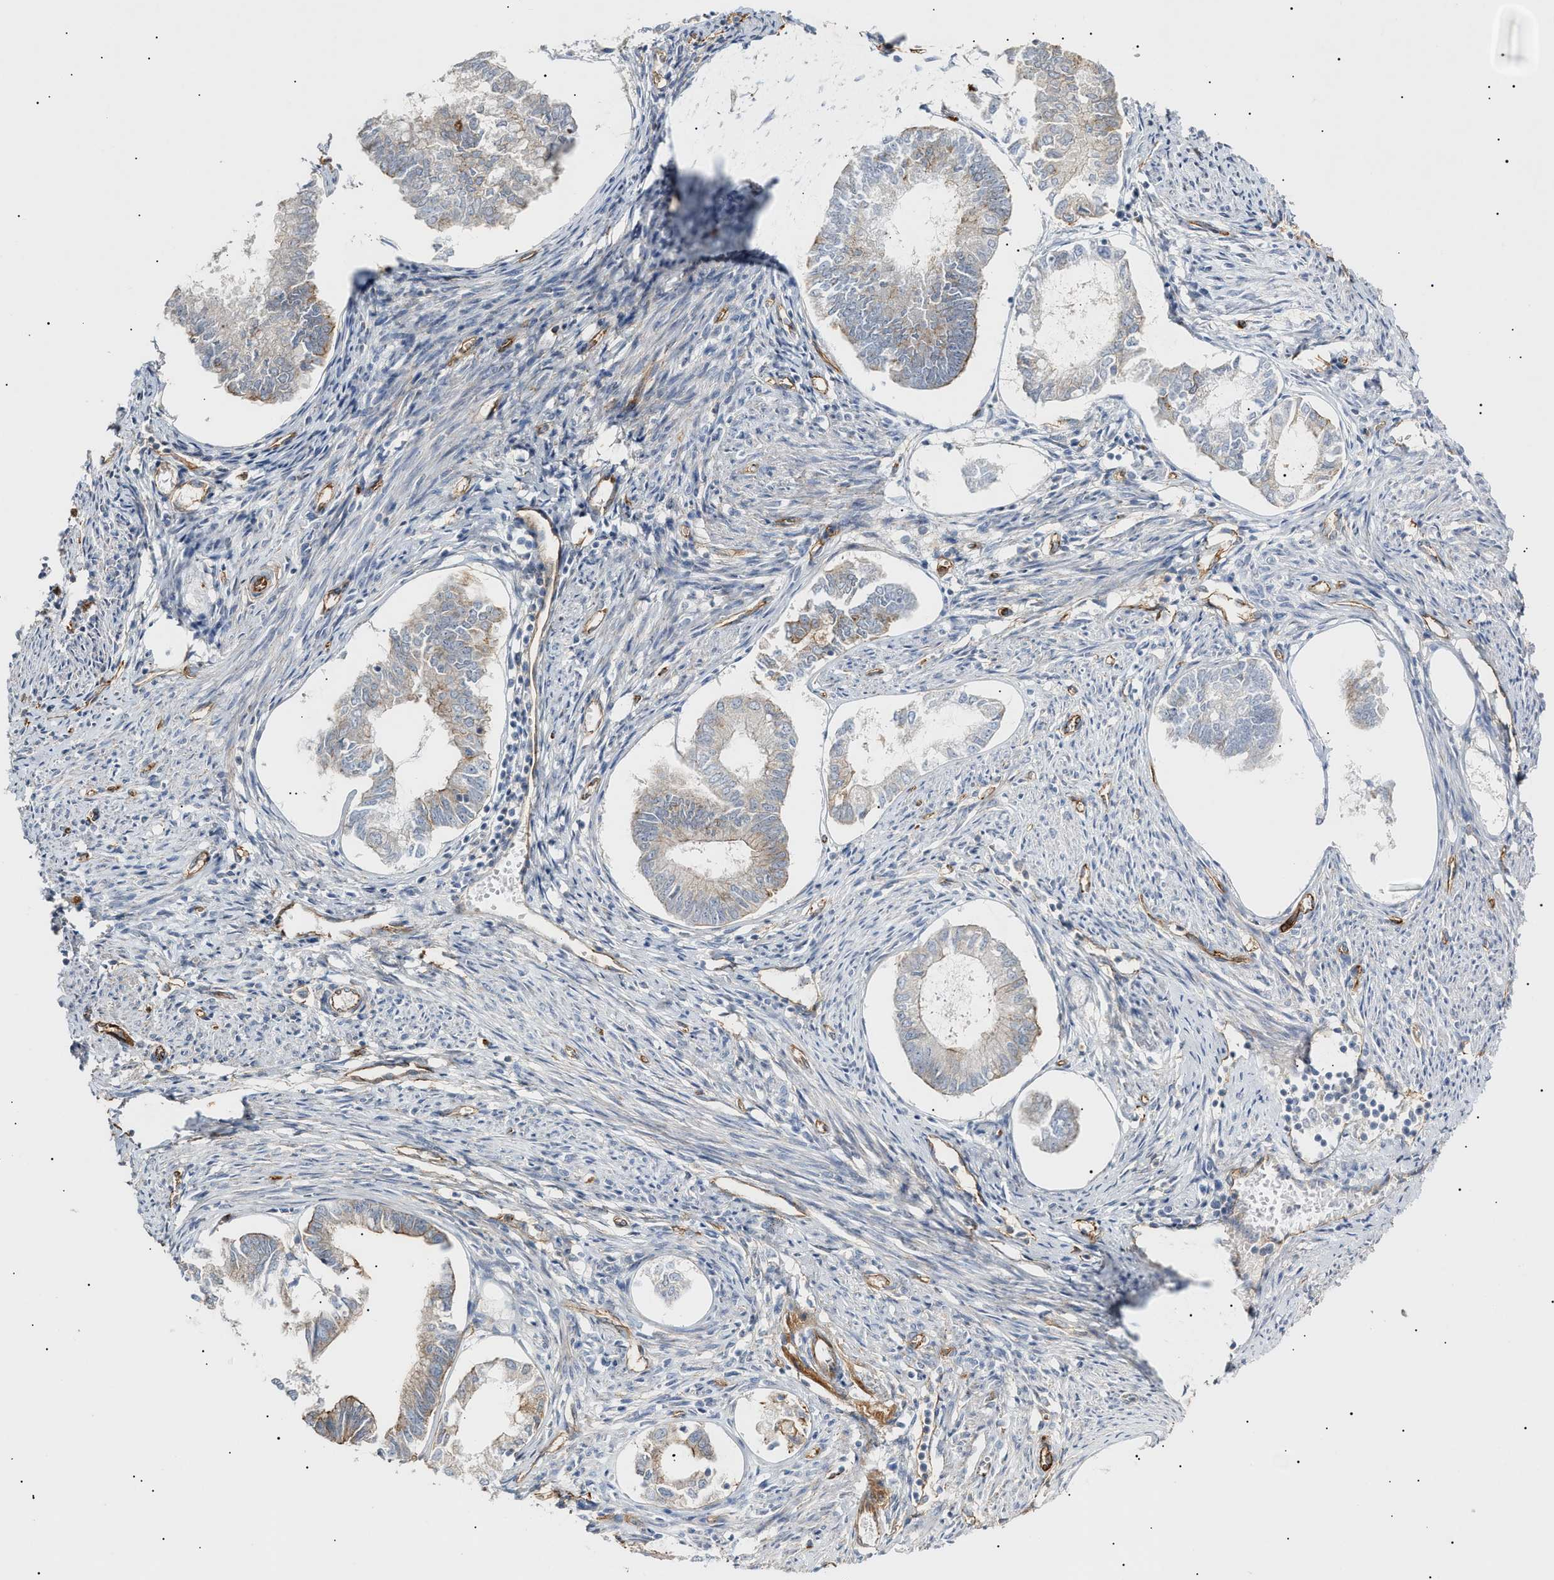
{"staining": {"intensity": "strong", "quantity": "<25%", "location": "cytoplasmic/membranous"}, "tissue": "endometrial cancer", "cell_type": "Tumor cells", "image_type": "cancer", "snomed": [{"axis": "morphology", "description": "Adenocarcinoma, NOS"}, {"axis": "topography", "description": "Endometrium"}], "caption": "This histopathology image exhibits IHC staining of endometrial cancer, with medium strong cytoplasmic/membranous expression in about <25% of tumor cells.", "gene": "ZFHX2", "patient": {"sex": "female", "age": 86}}